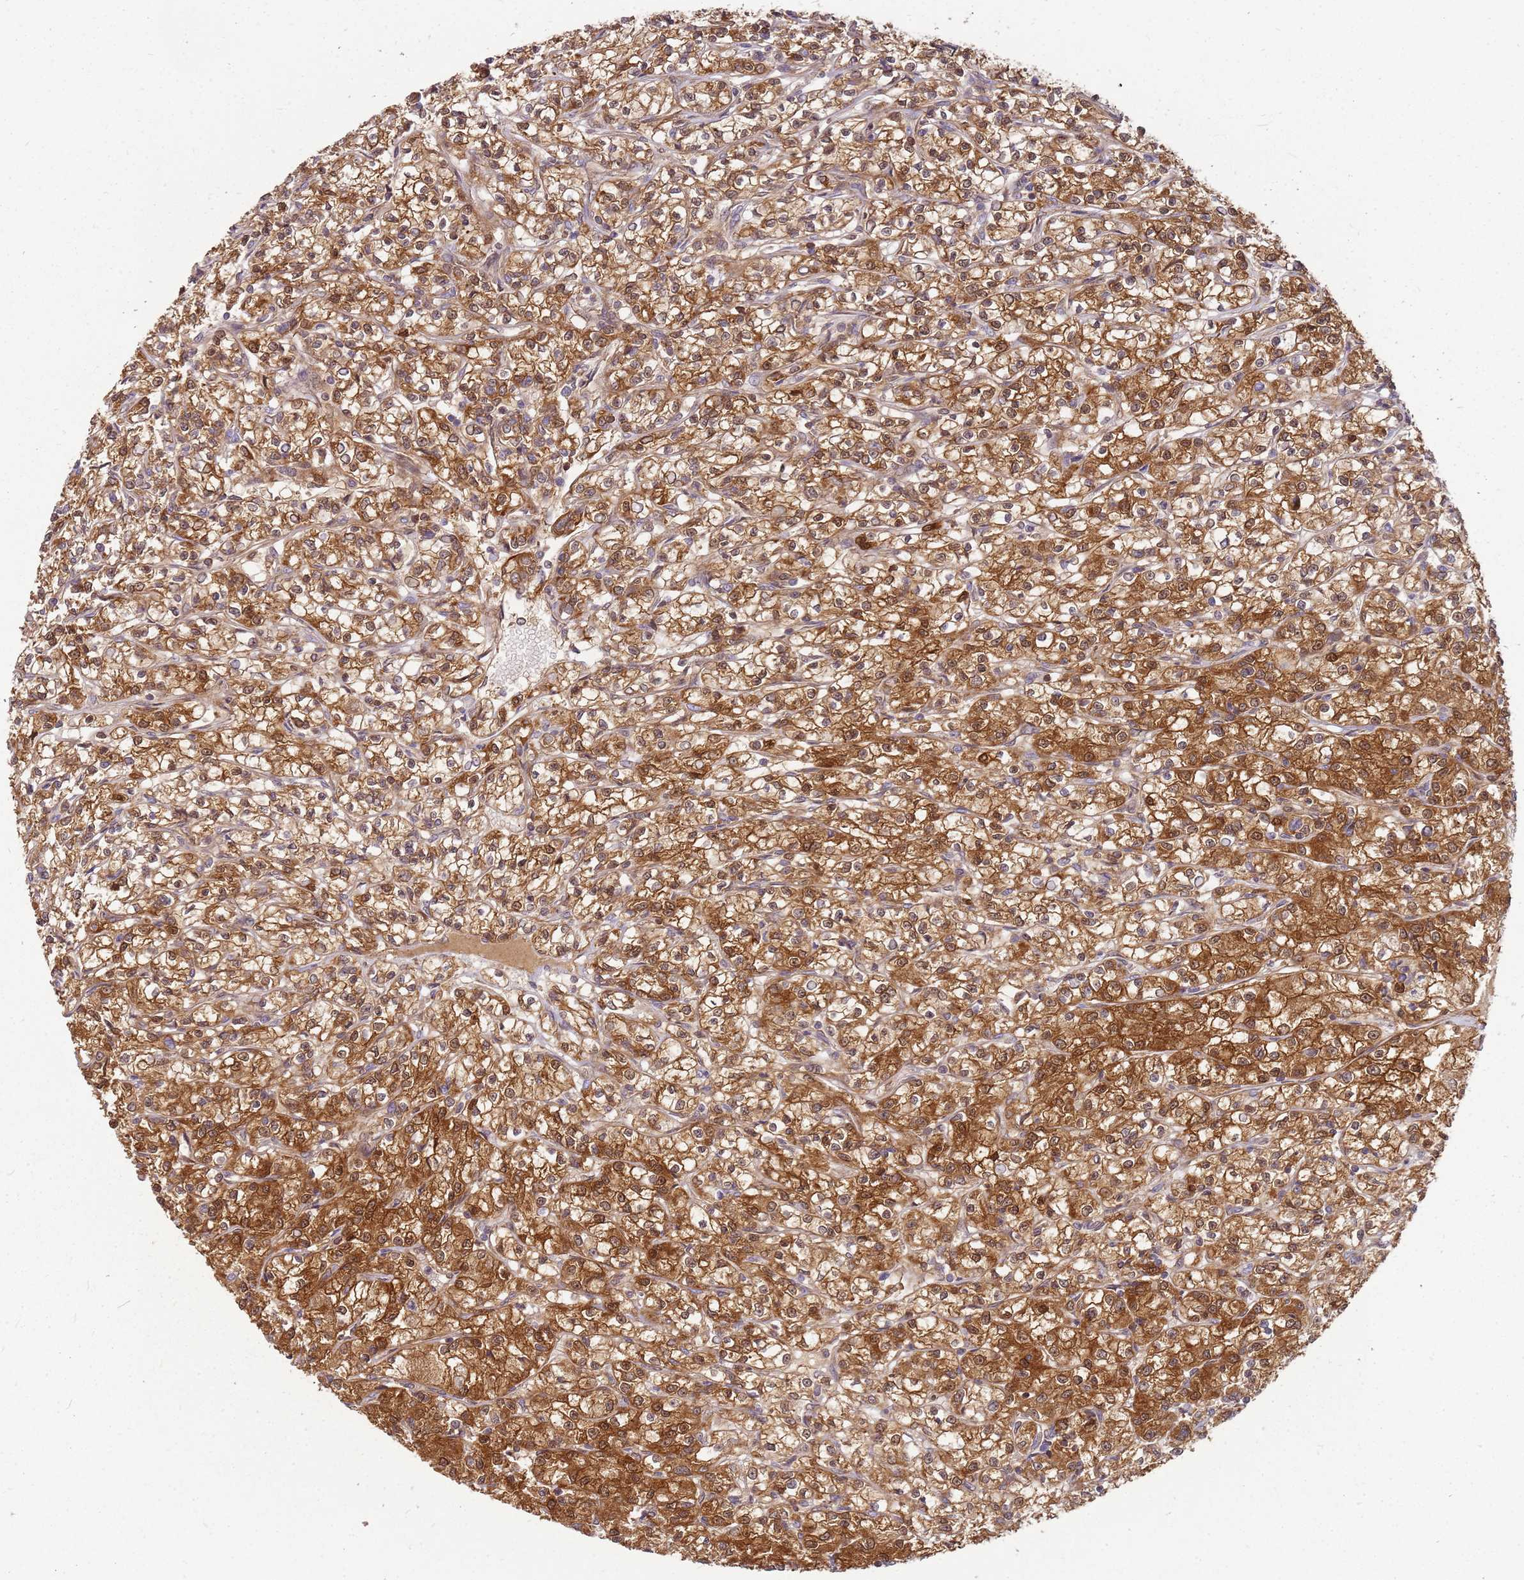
{"staining": {"intensity": "strong", "quantity": ">75%", "location": "cytoplasmic/membranous,nuclear"}, "tissue": "renal cancer", "cell_type": "Tumor cells", "image_type": "cancer", "snomed": [{"axis": "morphology", "description": "Adenocarcinoma, NOS"}, {"axis": "topography", "description": "Kidney"}], "caption": "Immunohistochemistry (IHC) (DAB) staining of human adenocarcinoma (renal) reveals strong cytoplasmic/membranous and nuclear protein staining in approximately >75% of tumor cells.", "gene": "NUDT14", "patient": {"sex": "female", "age": 59}}